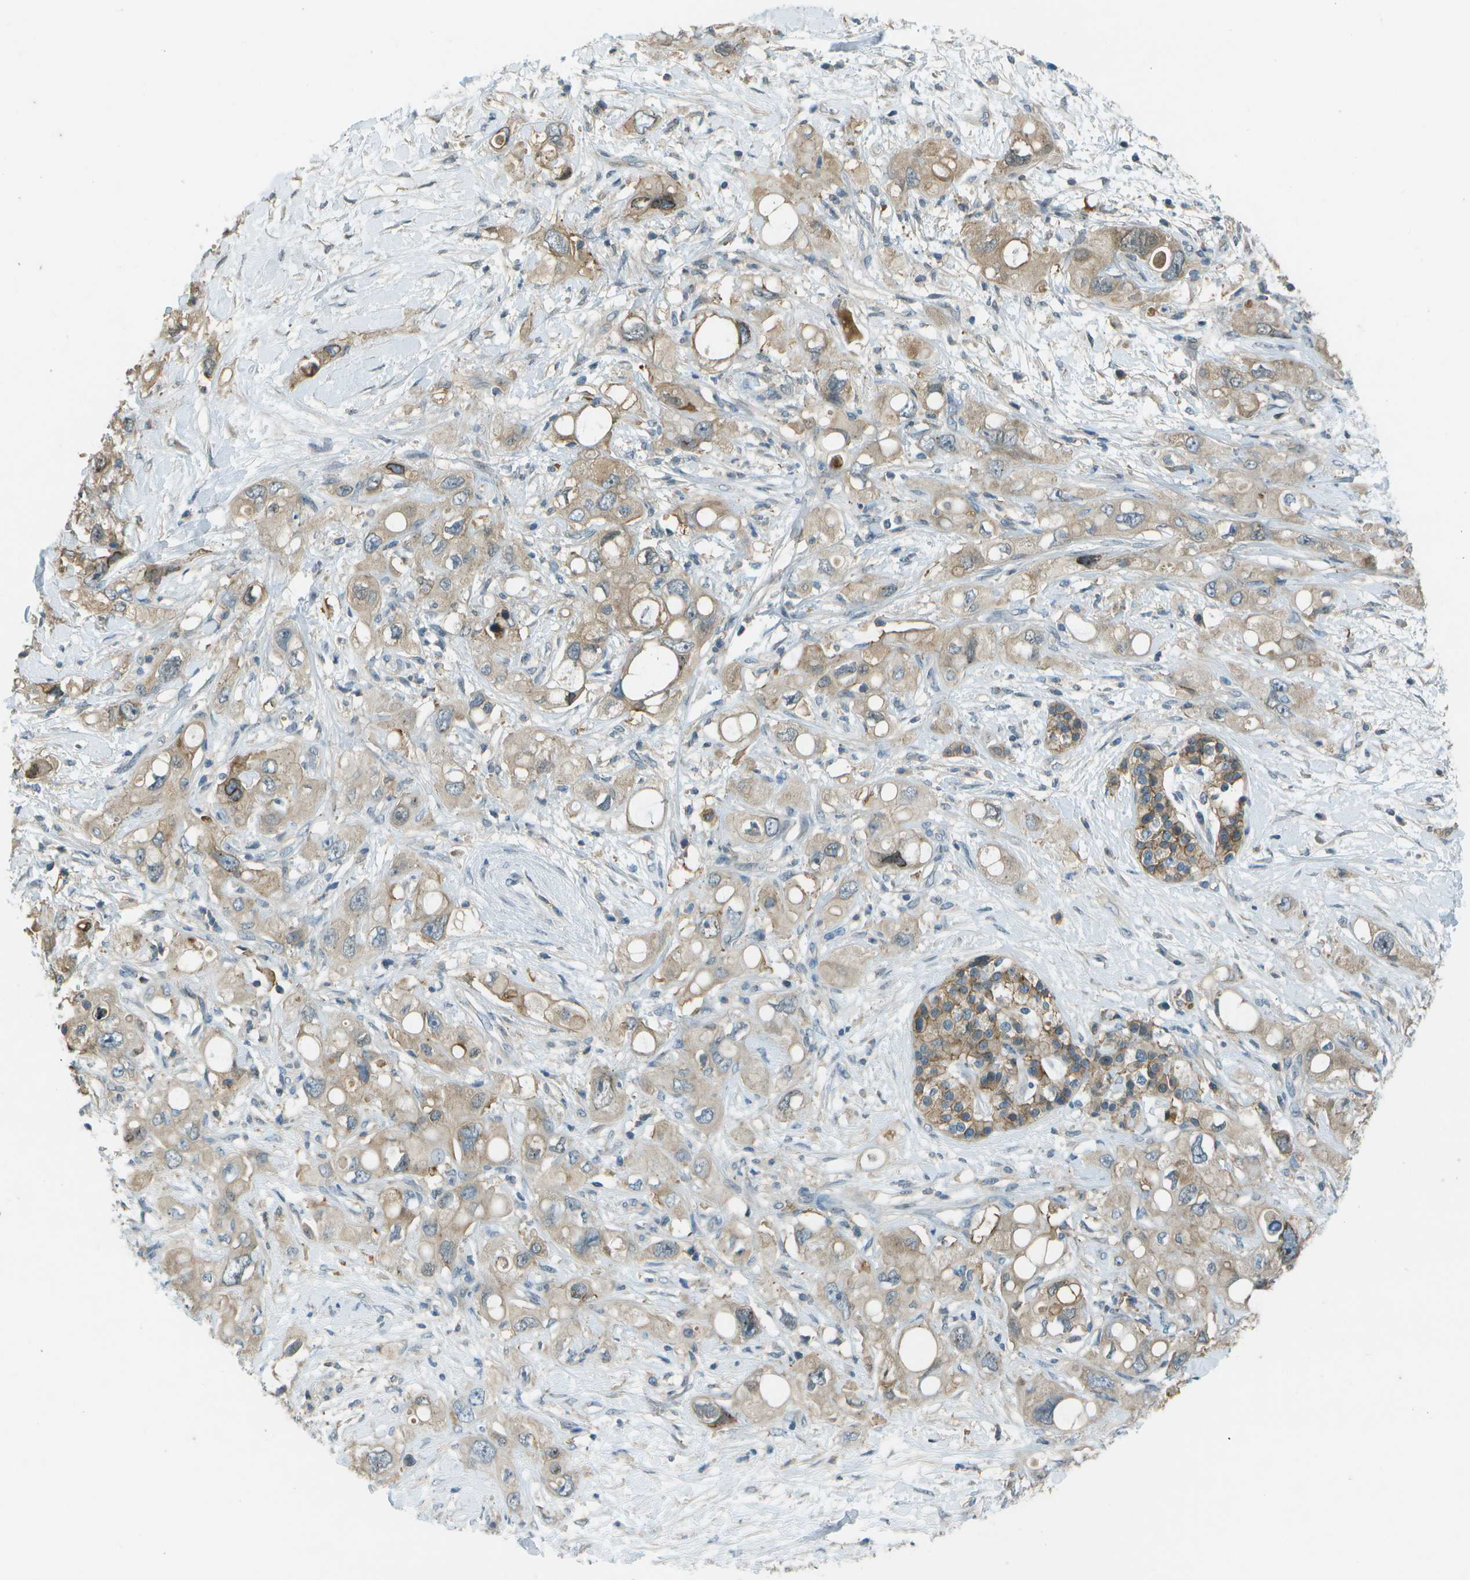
{"staining": {"intensity": "moderate", "quantity": "<25%", "location": "cytoplasmic/membranous"}, "tissue": "pancreatic cancer", "cell_type": "Tumor cells", "image_type": "cancer", "snomed": [{"axis": "morphology", "description": "Adenocarcinoma, NOS"}, {"axis": "topography", "description": "Pancreas"}], "caption": "Pancreatic adenocarcinoma stained with a protein marker demonstrates moderate staining in tumor cells.", "gene": "LRRC66", "patient": {"sex": "female", "age": 56}}